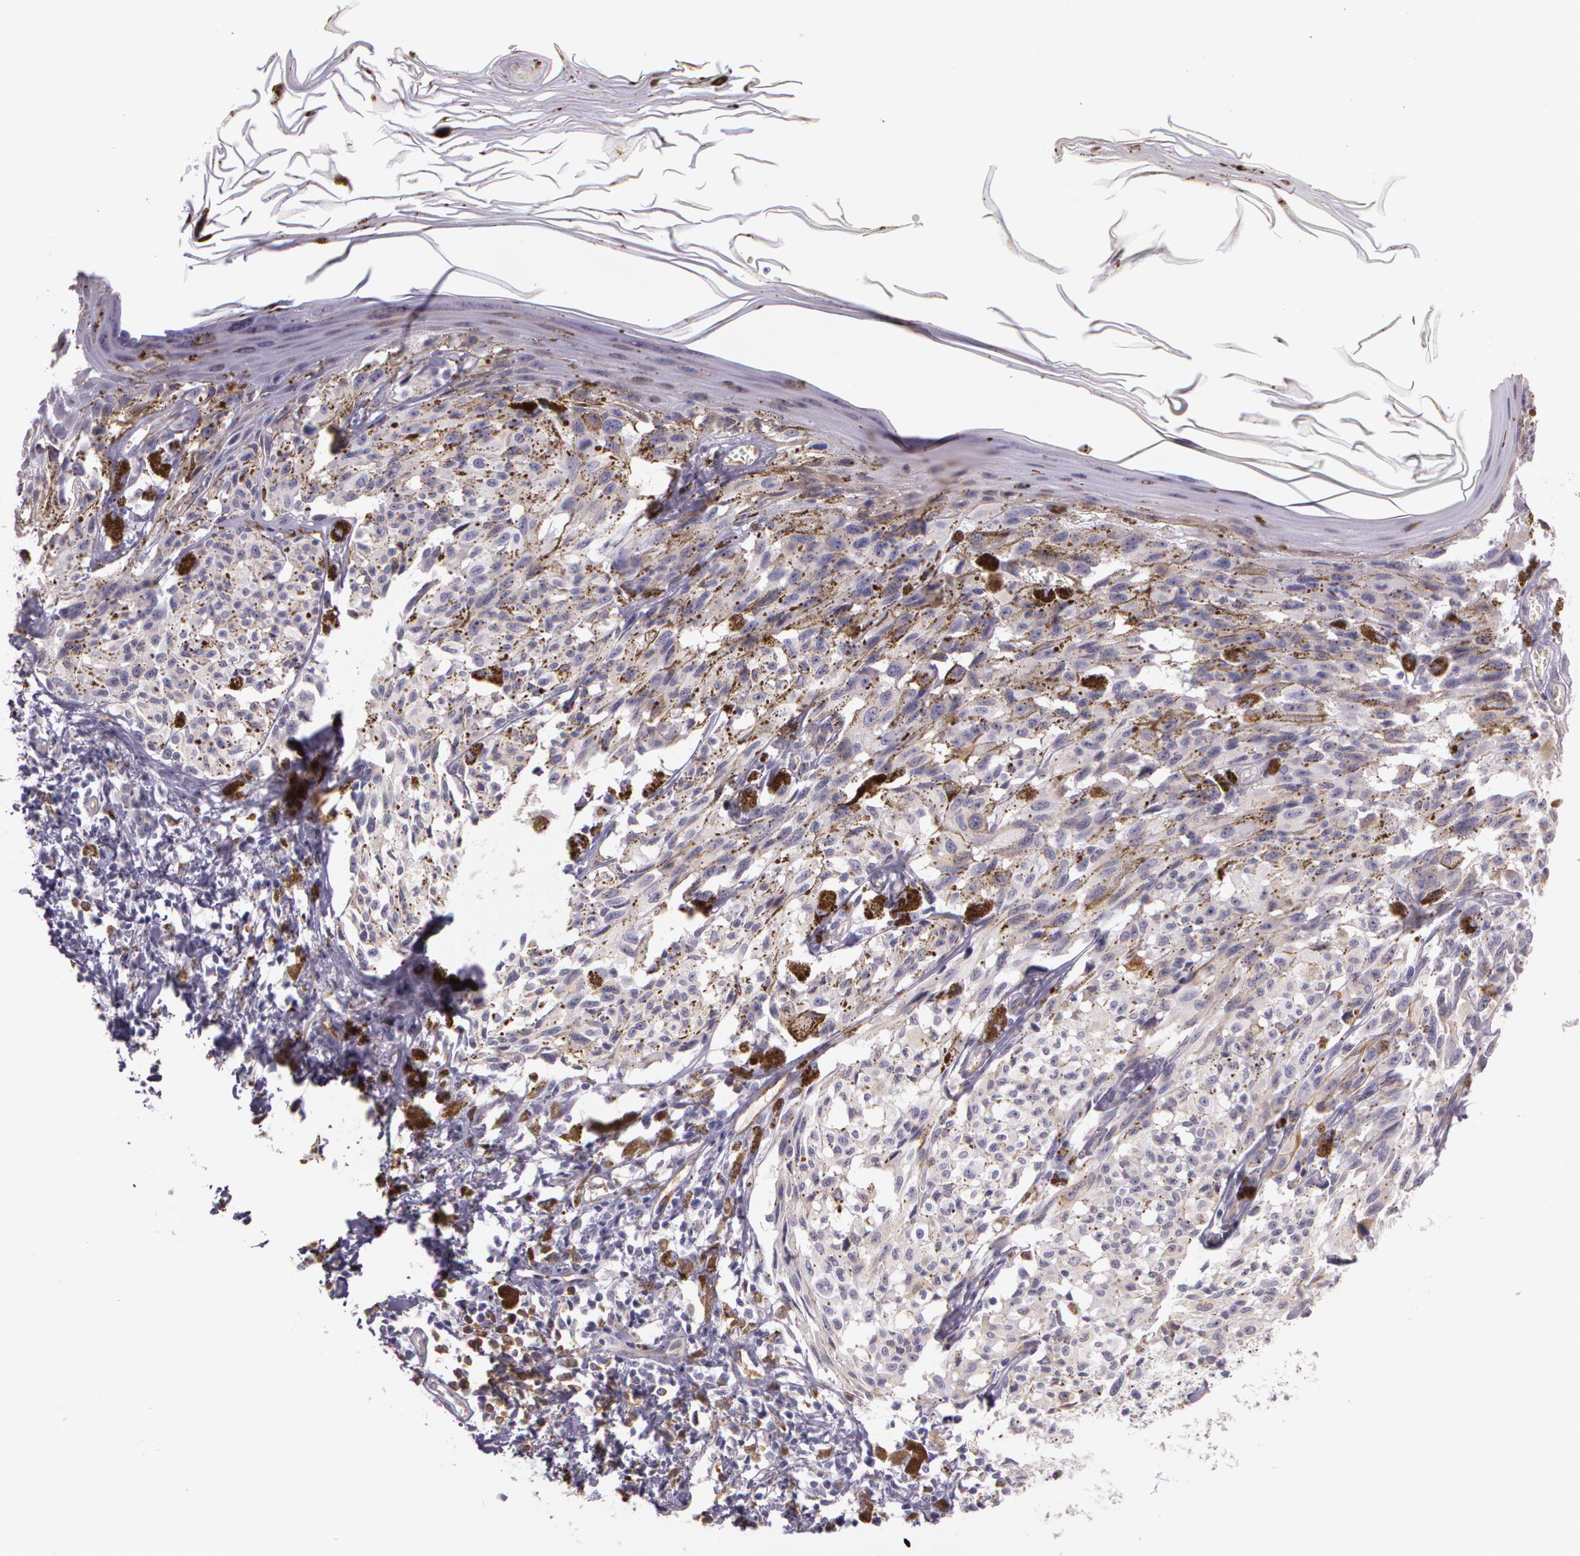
{"staining": {"intensity": "weak", "quantity": "25%-75%", "location": "cytoplasmic/membranous"}, "tissue": "melanoma", "cell_type": "Tumor cells", "image_type": "cancer", "snomed": [{"axis": "morphology", "description": "Malignant melanoma, NOS"}, {"axis": "topography", "description": "Skin"}], "caption": "High-power microscopy captured an immunohistochemistry (IHC) image of malignant melanoma, revealing weak cytoplasmic/membranous staining in approximately 25%-75% of tumor cells.", "gene": "APP", "patient": {"sex": "female", "age": 72}}